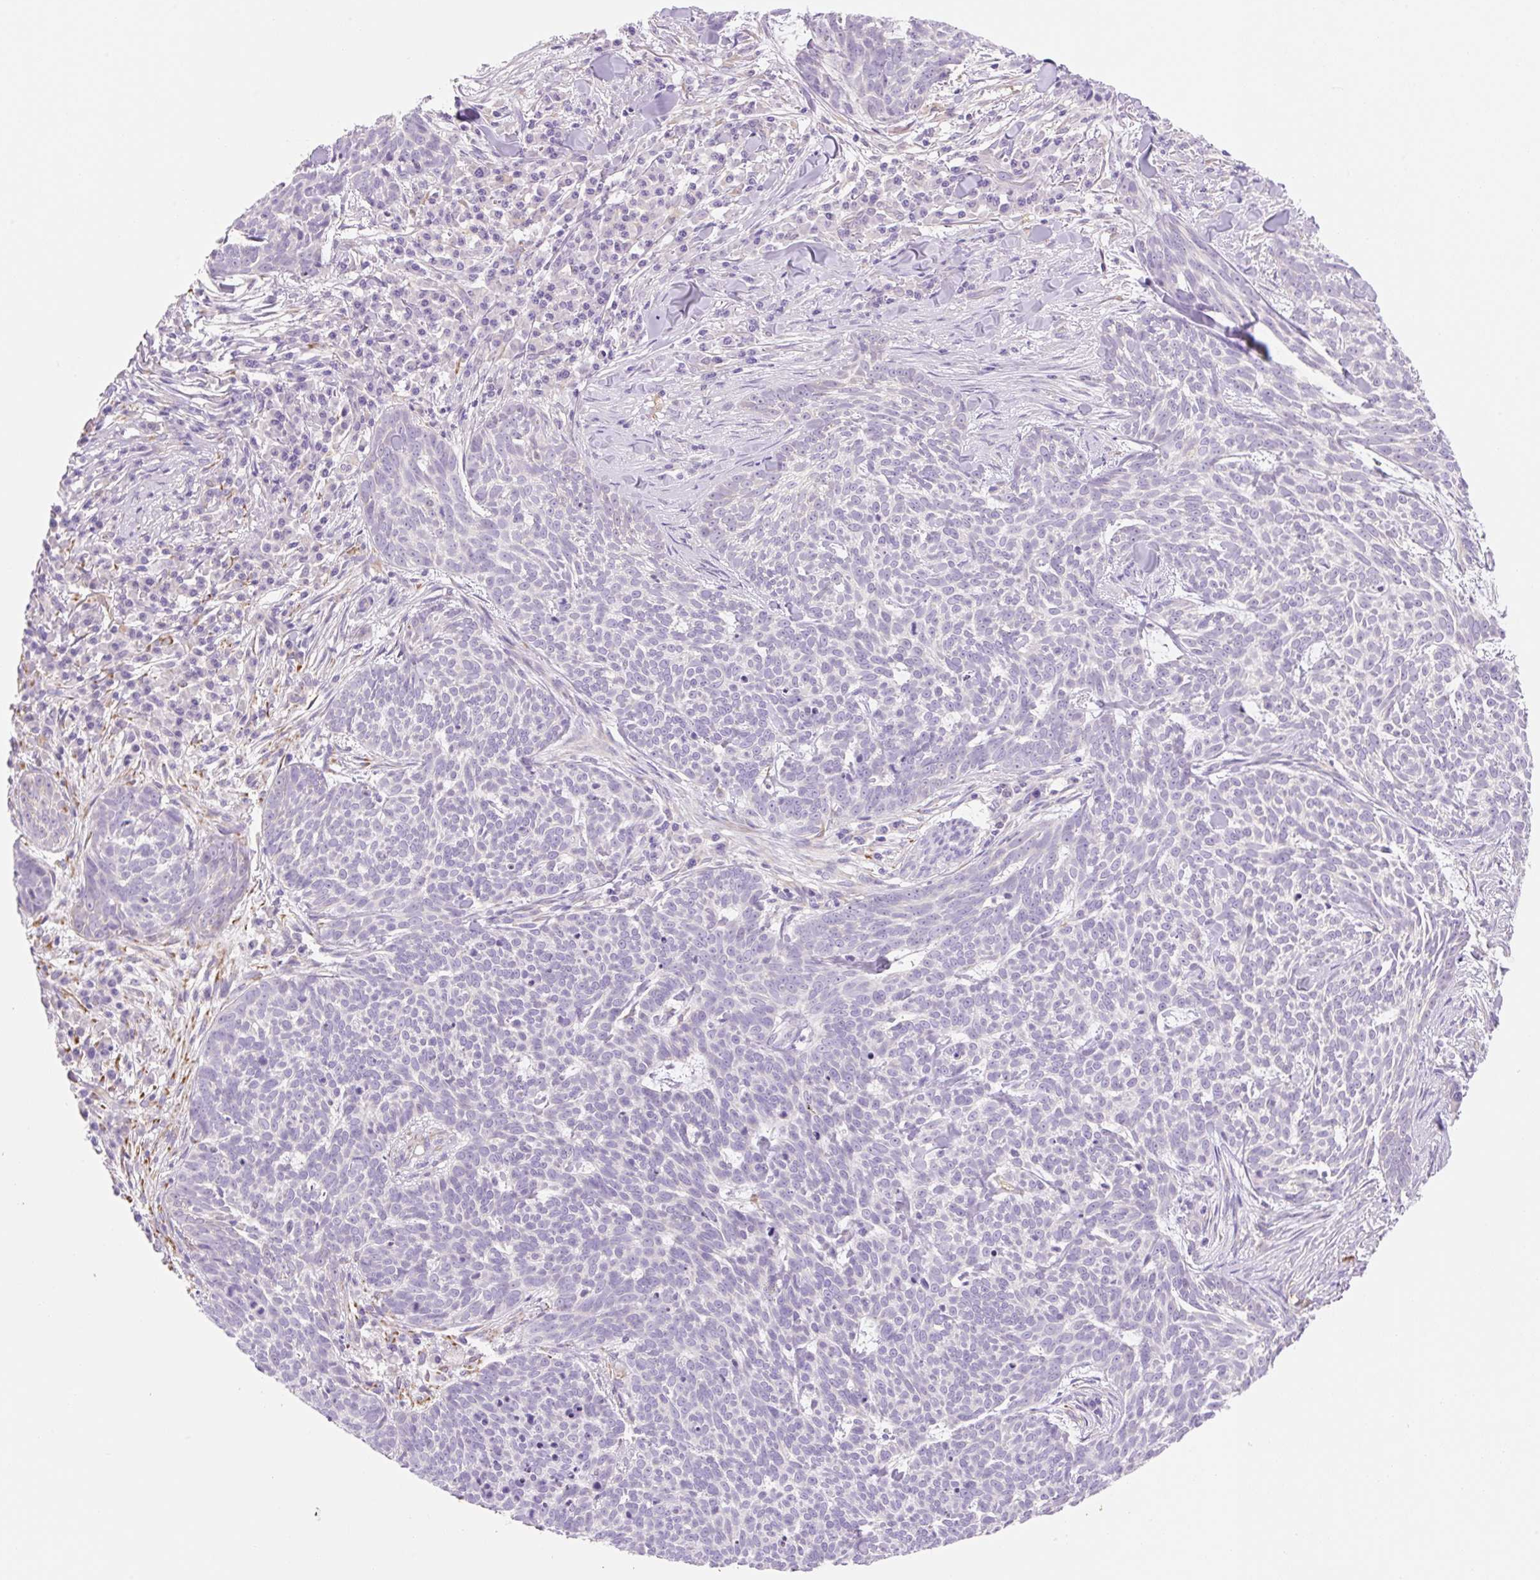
{"staining": {"intensity": "negative", "quantity": "none", "location": "none"}, "tissue": "skin cancer", "cell_type": "Tumor cells", "image_type": "cancer", "snomed": [{"axis": "morphology", "description": "Basal cell carcinoma"}, {"axis": "topography", "description": "Skin"}], "caption": "Skin basal cell carcinoma was stained to show a protein in brown. There is no significant staining in tumor cells.", "gene": "FABP5", "patient": {"sex": "female", "age": 93}}